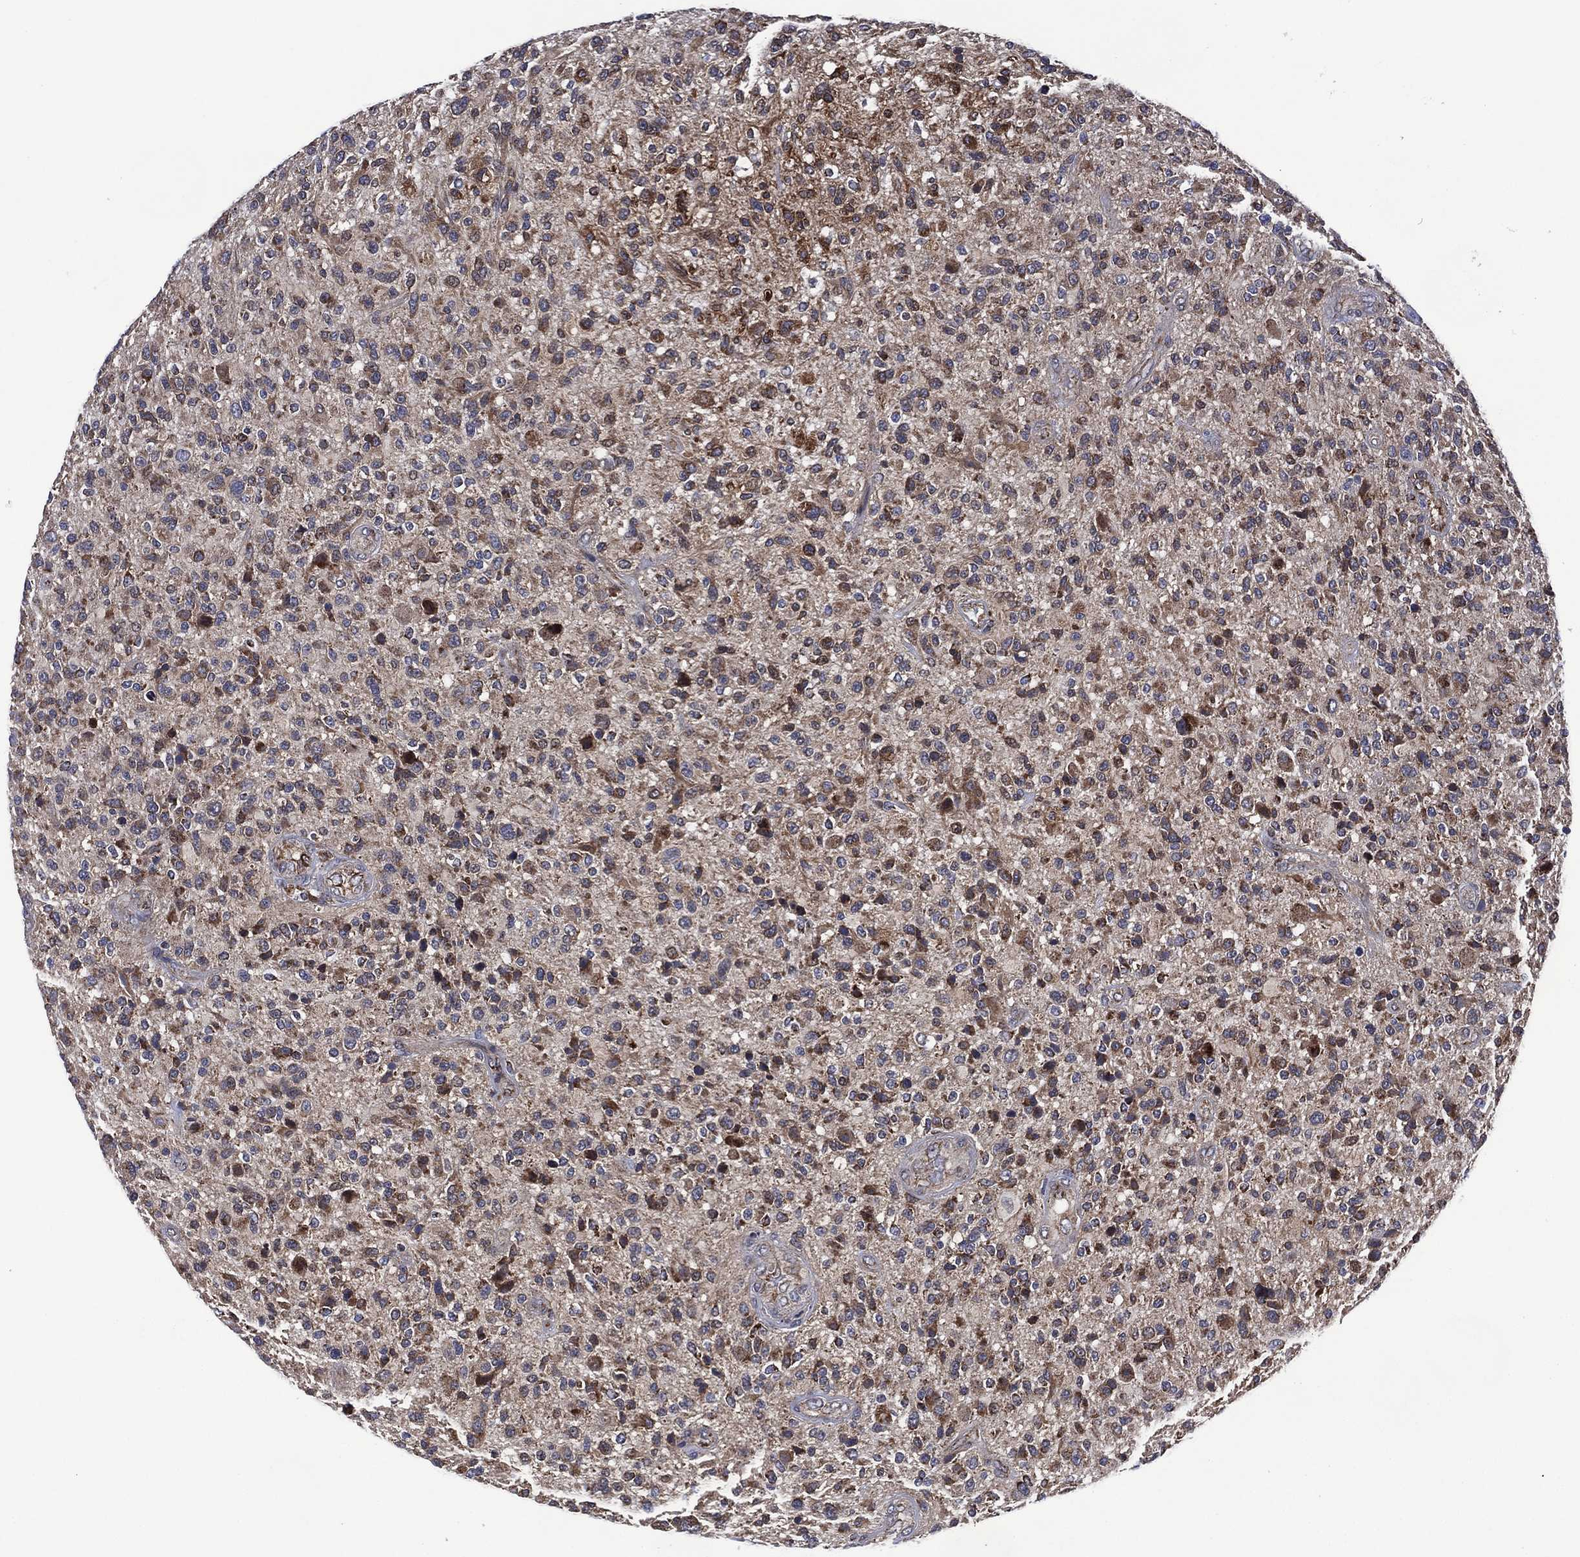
{"staining": {"intensity": "moderate", "quantity": "<25%", "location": "cytoplasmic/membranous"}, "tissue": "glioma", "cell_type": "Tumor cells", "image_type": "cancer", "snomed": [{"axis": "morphology", "description": "Glioma, malignant, High grade"}, {"axis": "topography", "description": "Brain"}], "caption": "This is a histology image of immunohistochemistry (IHC) staining of malignant glioma (high-grade), which shows moderate positivity in the cytoplasmic/membranous of tumor cells.", "gene": "HTD2", "patient": {"sex": "male", "age": 47}}